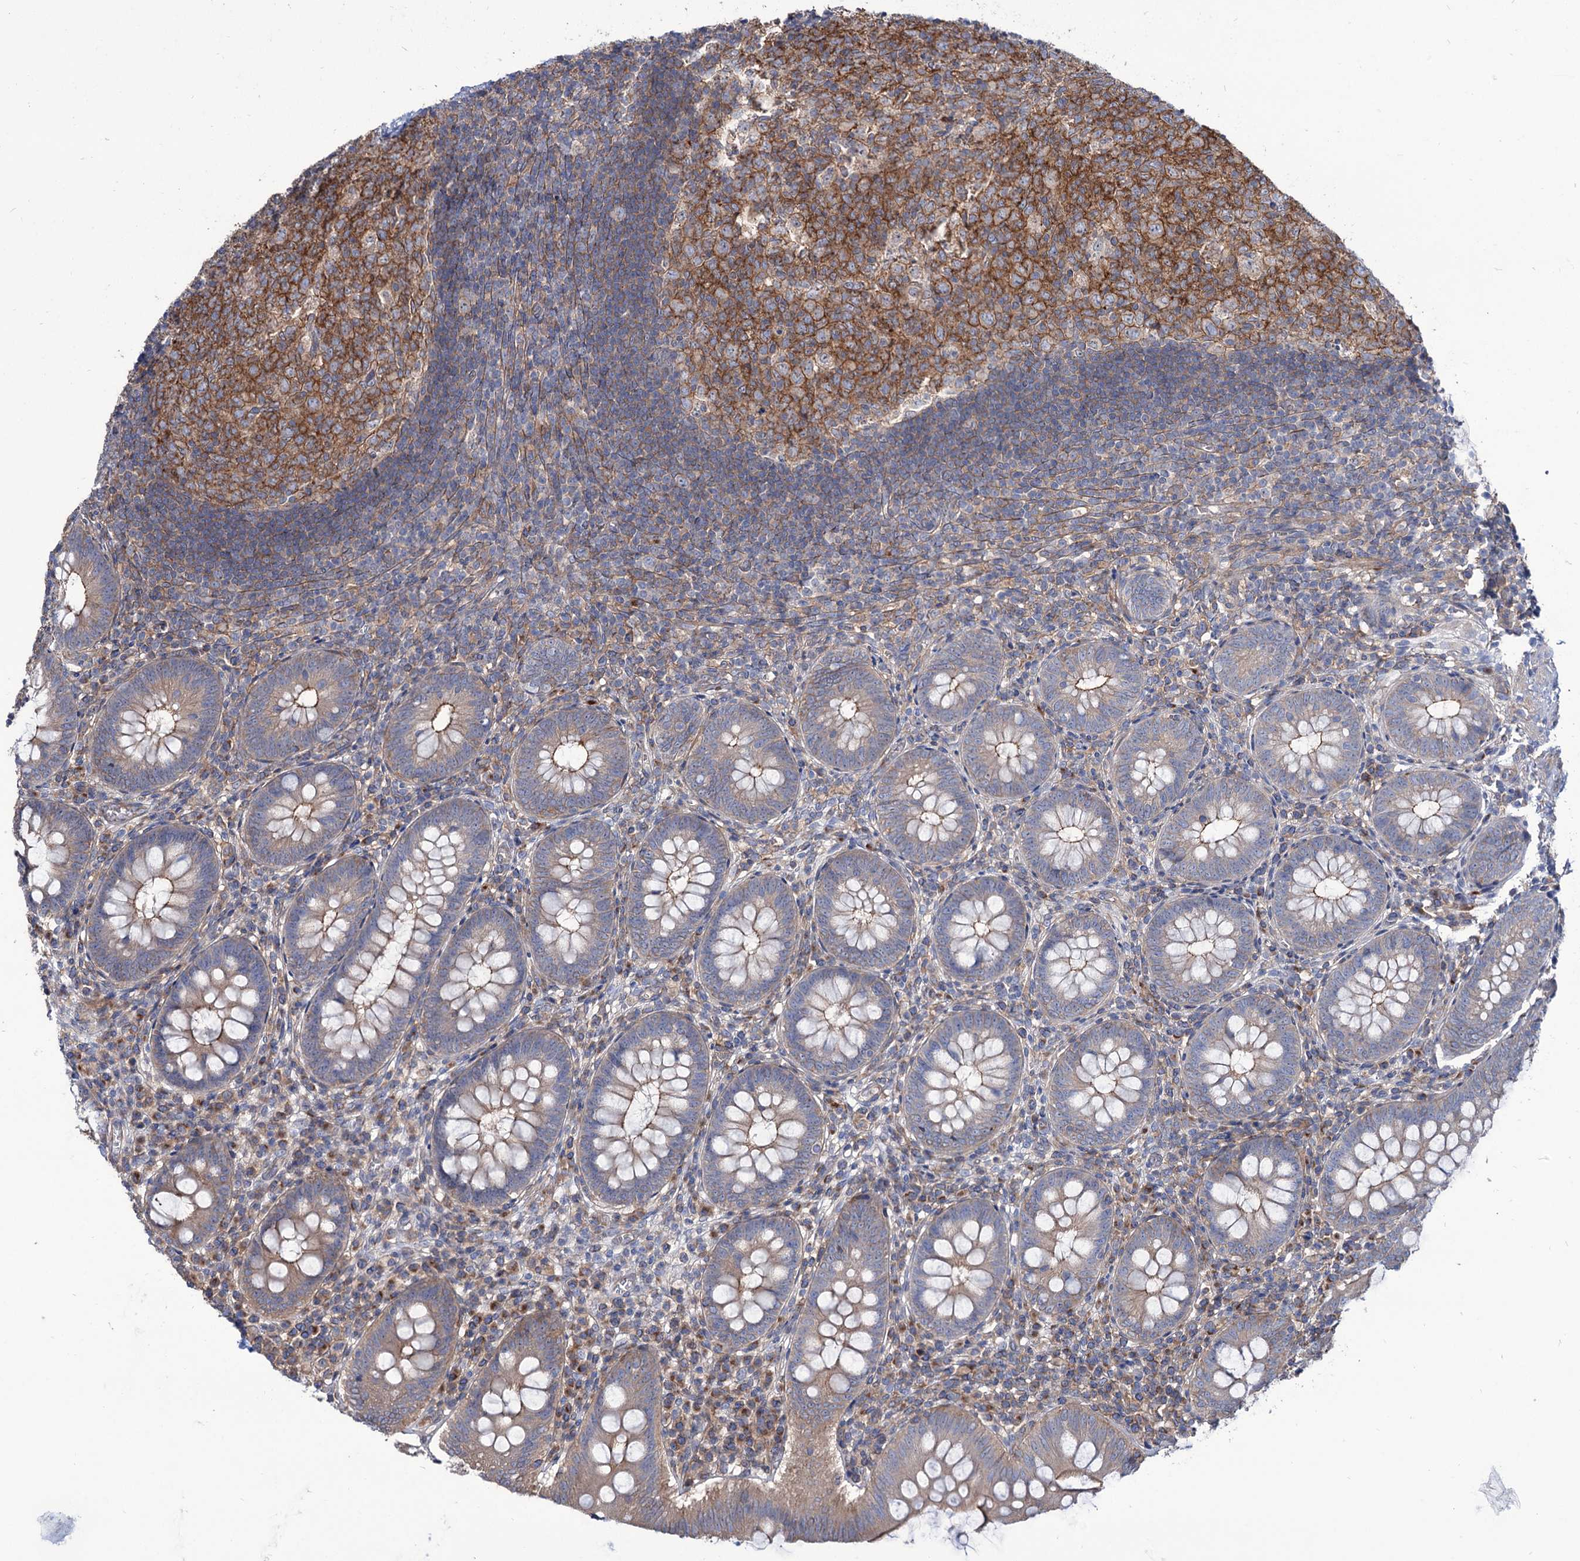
{"staining": {"intensity": "weak", "quantity": "25%-75%", "location": "cytoplasmic/membranous"}, "tissue": "appendix", "cell_type": "Glandular cells", "image_type": "normal", "snomed": [{"axis": "morphology", "description": "Normal tissue, NOS"}, {"axis": "topography", "description": "Appendix"}], "caption": "Human appendix stained with a brown dye demonstrates weak cytoplasmic/membranous positive expression in about 25%-75% of glandular cells.", "gene": "SEC24A", "patient": {"sex": "male", "age": 14}}